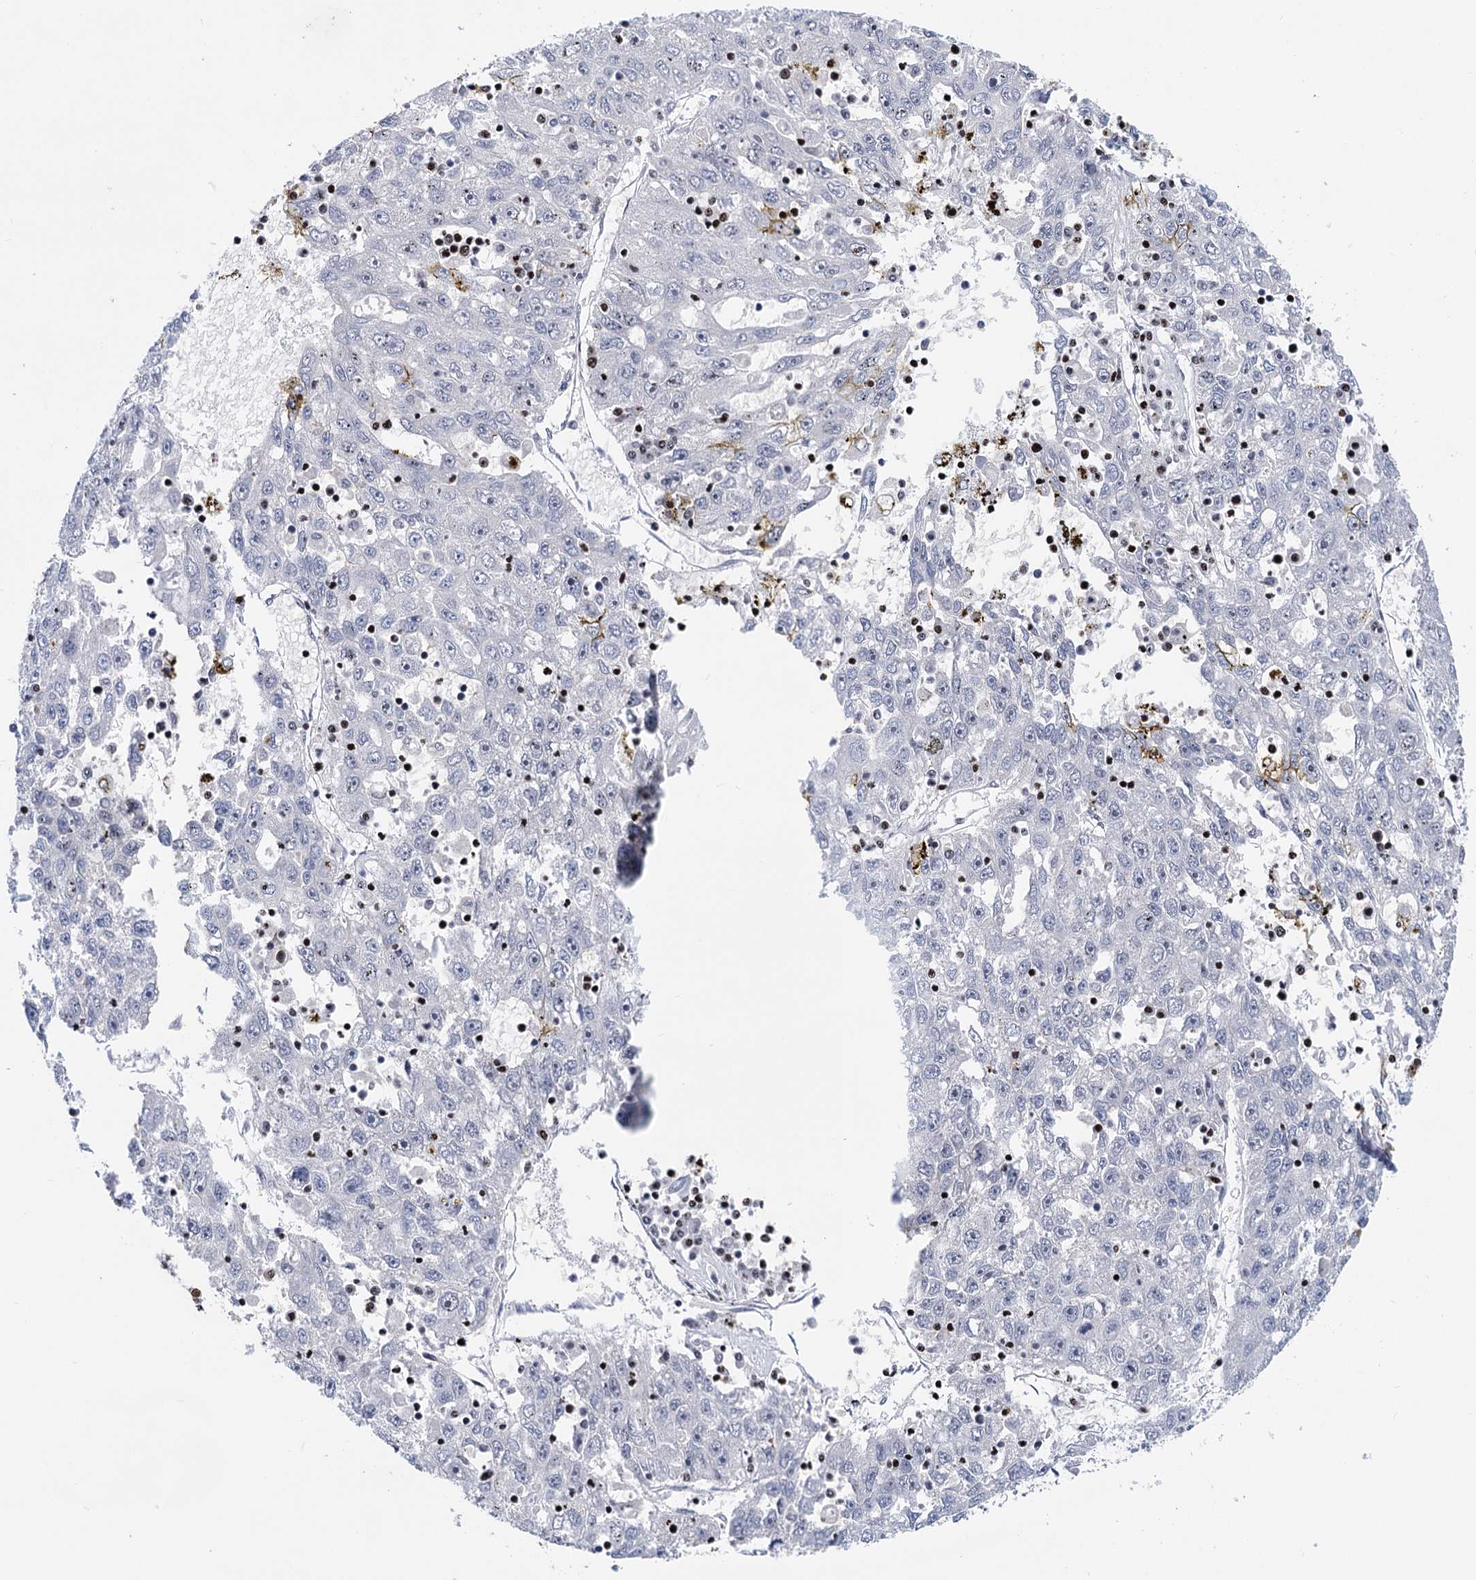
{"staining": {"intensity": "negative", "quantity": "none", "location": "none"}, "tissue": "liver cancer", "cell_type": "Tumor cells", "image_type": "cancer", "snomed": [{"axis": "morphology", "description": "Carcinoma, Hepatocellular, NOS"}, {"axis": "topography", "description": "Liver"}], "caption": "Immunohistochemical staining of human liver hepatocellular carcinoma reveals no significant positivity in tumor cells.", "gene": "ZCCHC10", "patient": {"sex": "male", "age": 49}}